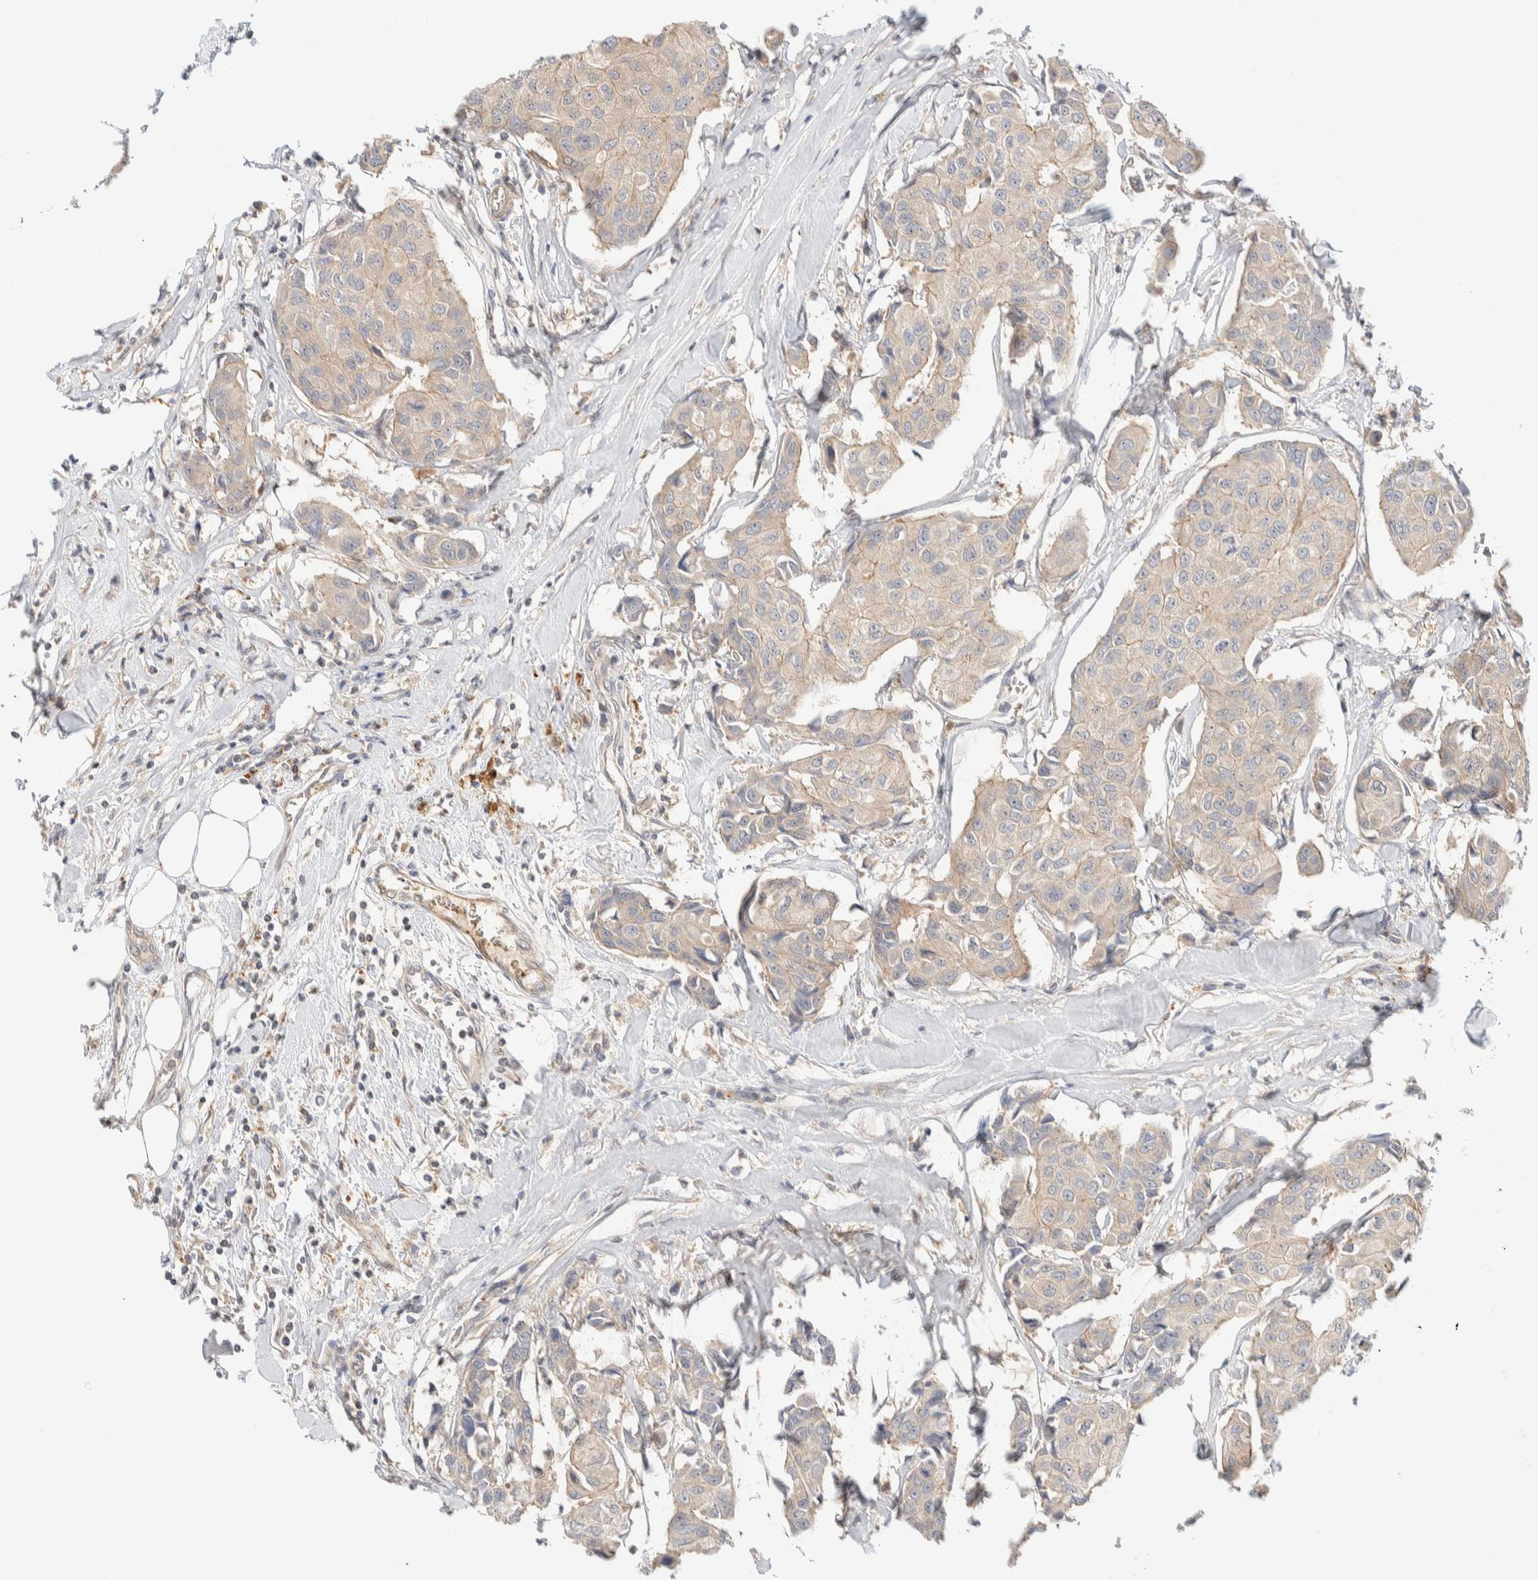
{"staining": {"intensity": "weak", "quantity": ">75%", "location": "cytoplasmic/membranous"}, "tissue": "breast cancer", "cell_type": "Tumor cells", "image_type": "cancer", "snomed": [{"axis": "morphology", "description": "Duct carcinoma"}, {"axis": "topography", "description": "Breast"}], "caption": "Breast cancer stained with a protein marker shows weak staining in tumor cells.", "gene": "GCLM", "patient": {"sex": "female", "age": 80}}